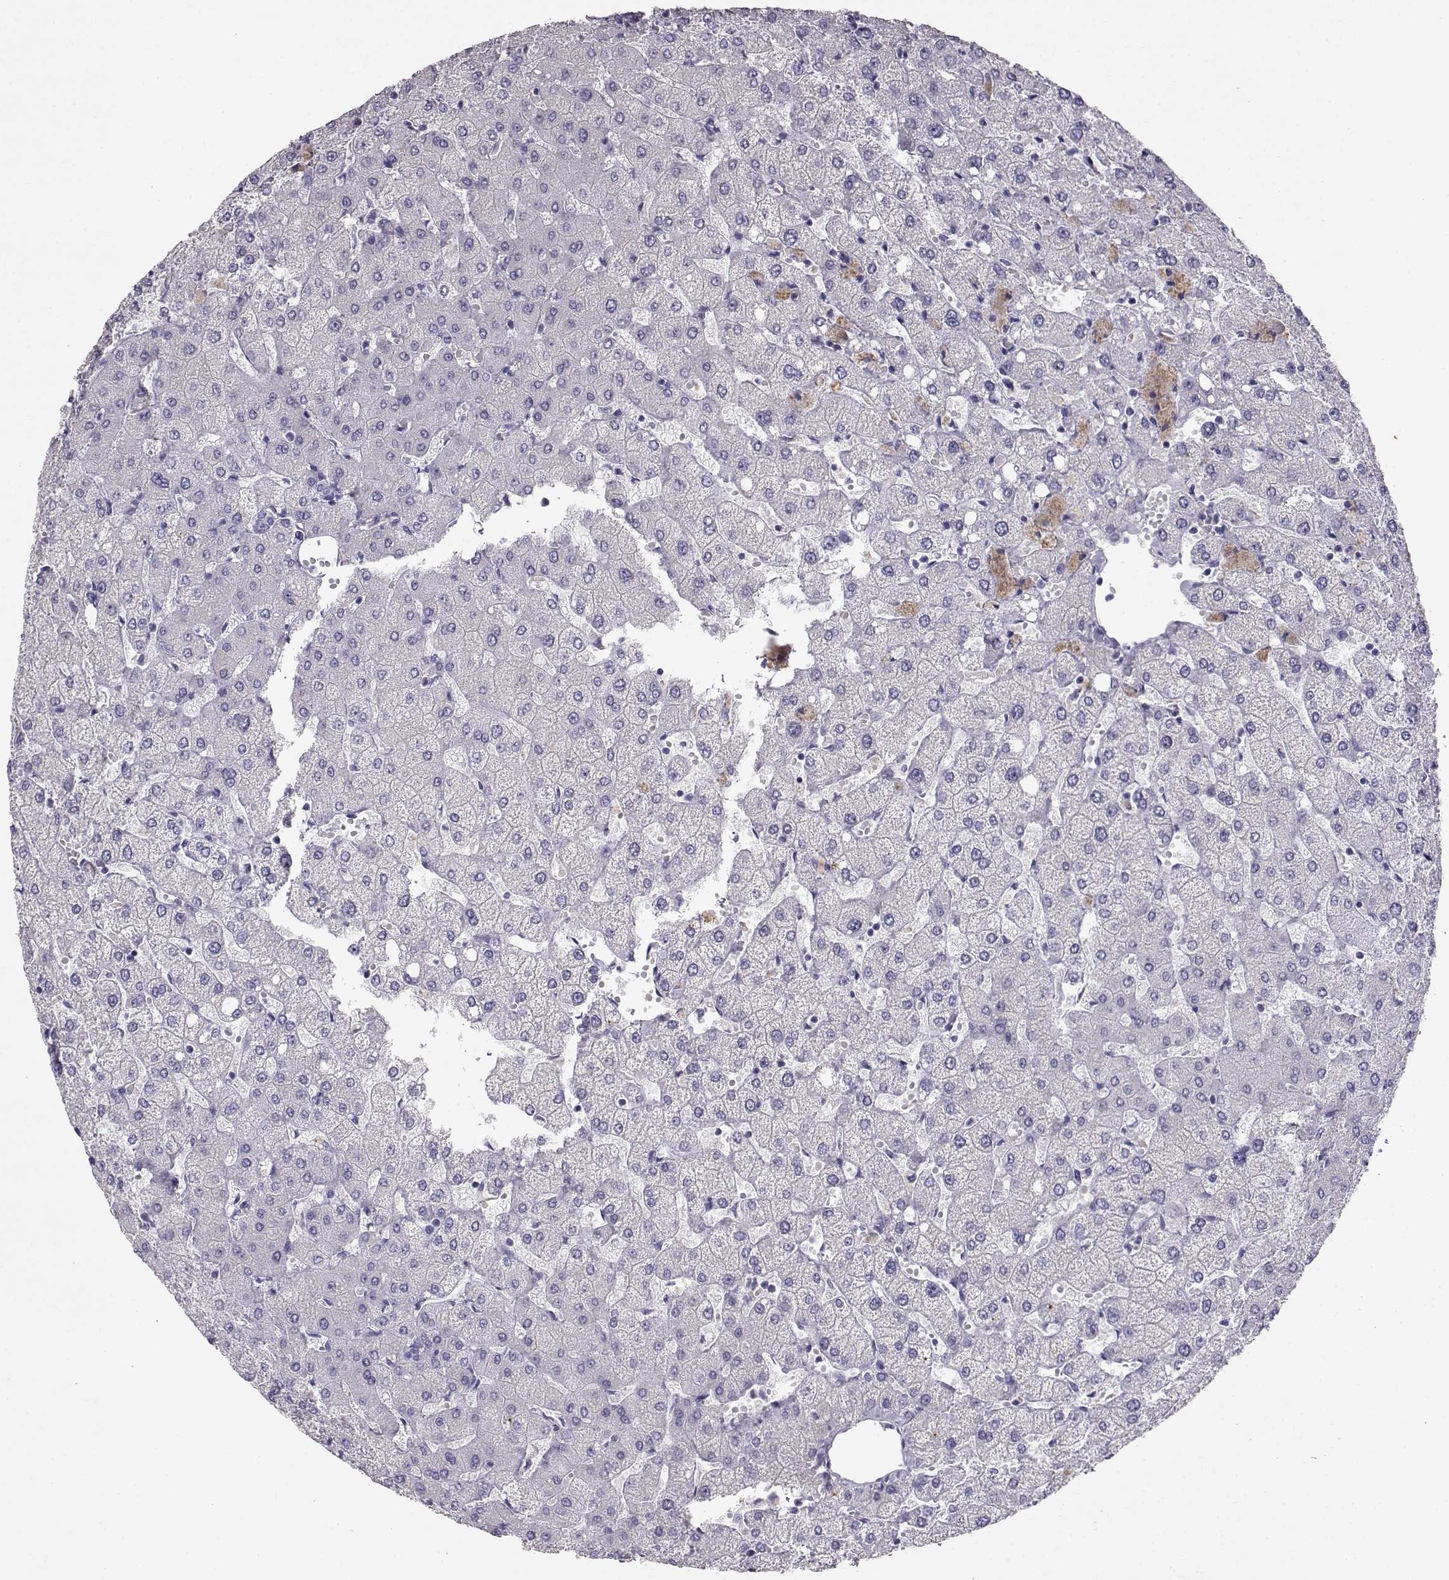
{"staining": {"intensity": "negative", "quantity": "none", "location": "none"}, "tissue": "liver", "cell_type": "Cholangiocytes", "image_type": "normal", "snomed": [{"axis": "morphology", "description": "Normal tissue, NOS"}, {"axis": "topography", "description": "Liver"}], "caption": "The immunohistochemistry (IHC) image has no significant expression in cholangiocytes of liver.", "gene": "RD3", "patient": {"sex": "female", "age": 54}}